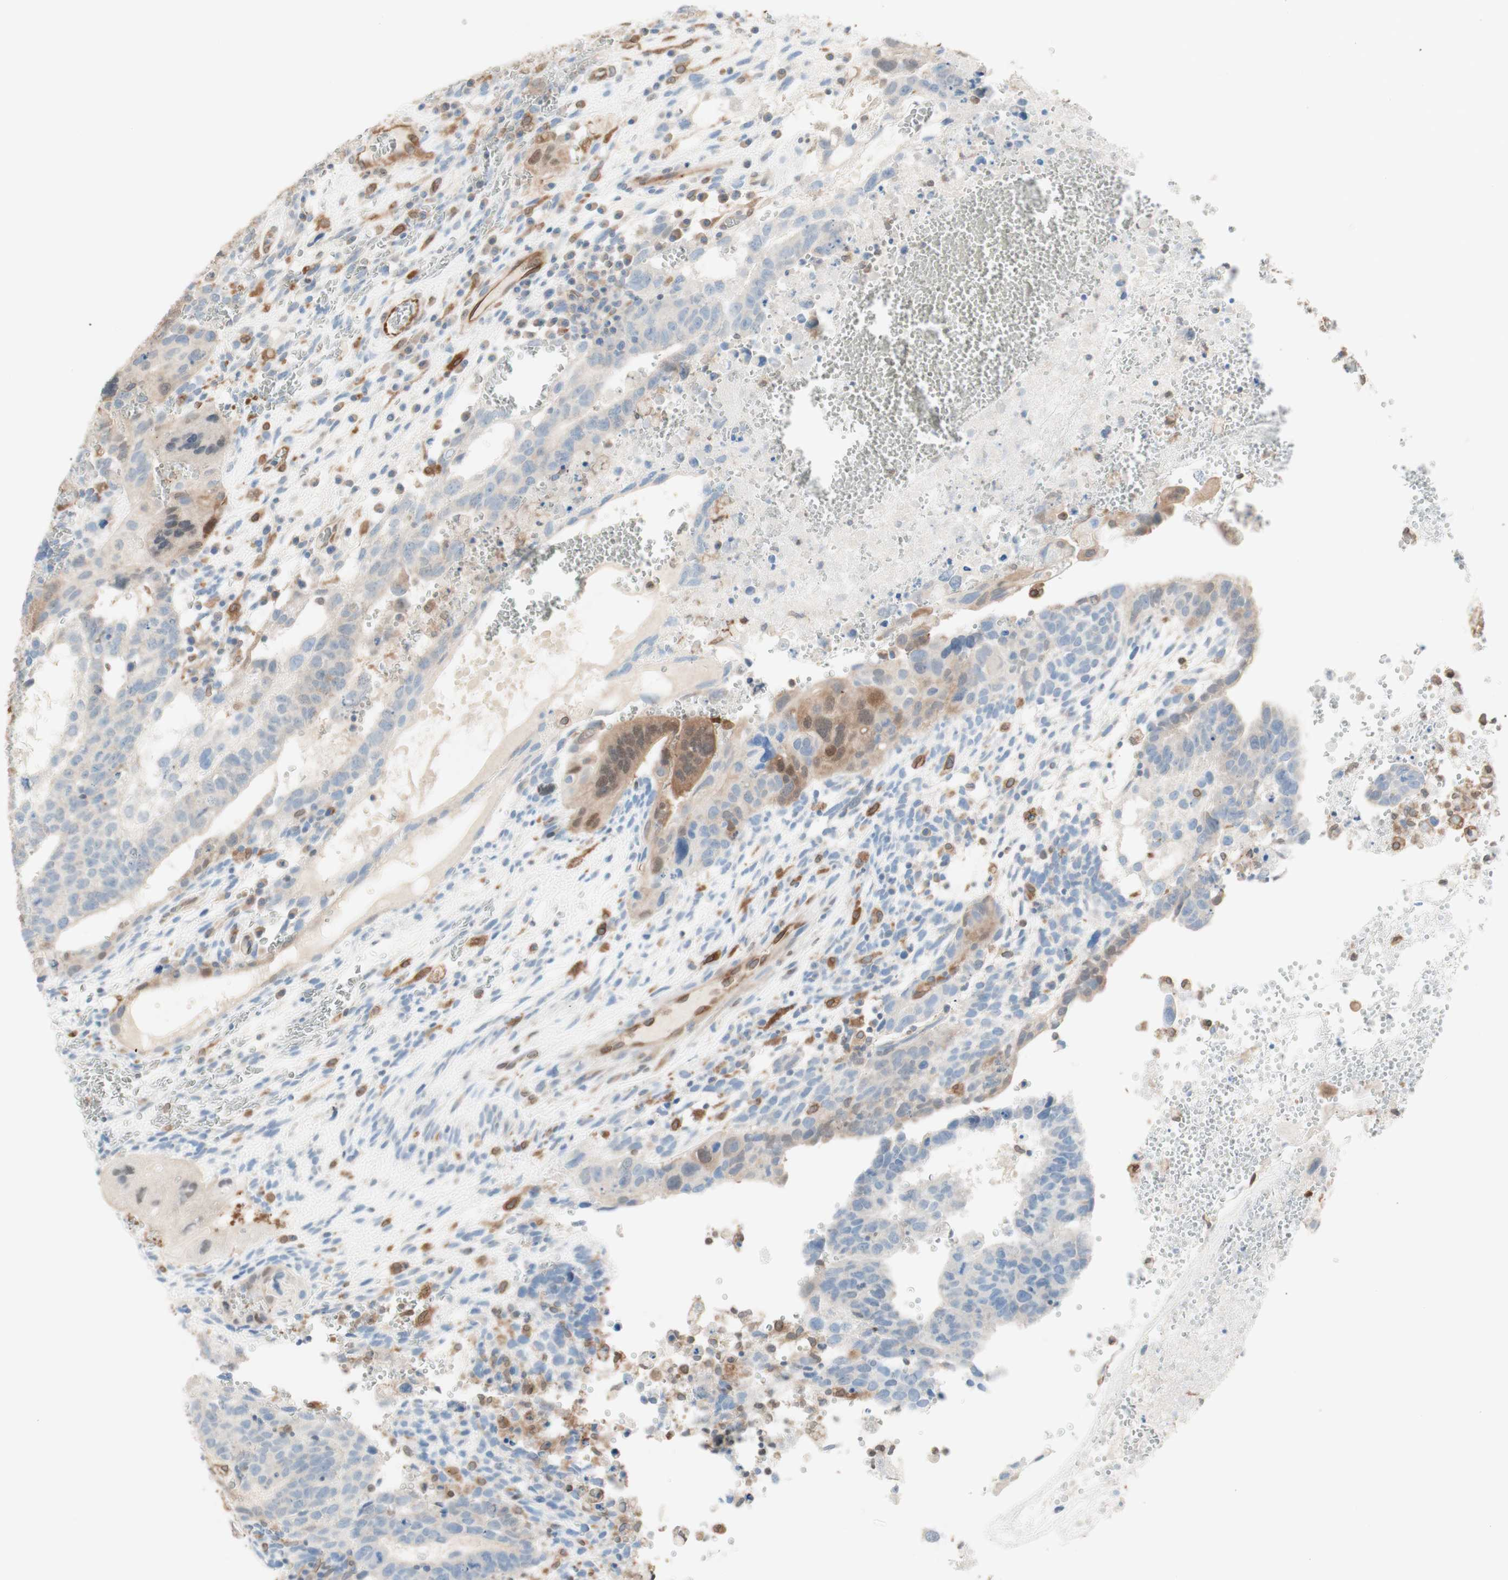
{"staining": {"intensity": "weak", "quantity": ">75%", "location": "cytoplasmic/membranous"}, "tissue": "testis cancer", "cell_type": "Tumor cells", "image_type": "cancer", "snomed": [{"axis": "morphology", "description": "Seminoma, NOS"}, {"axis": "morphology", "description": "Carcinoma, Embryonal, NOS"}, {"axis": "topography", "description": "Testis"}], "caption": "Immunohistochemical staining of human testis embryonal carcinoma reveals low levels of weak cytoplasmic/membranous positivity in about >75% of tumor cells. (Stains: DAB (3,3'-diaminobenzidine) in brown, nuclei in blue, Microscopy: brightfield microscopy at high magnification).", "gene": "COMT", "patient": {"sex": "male", "age": 52}}